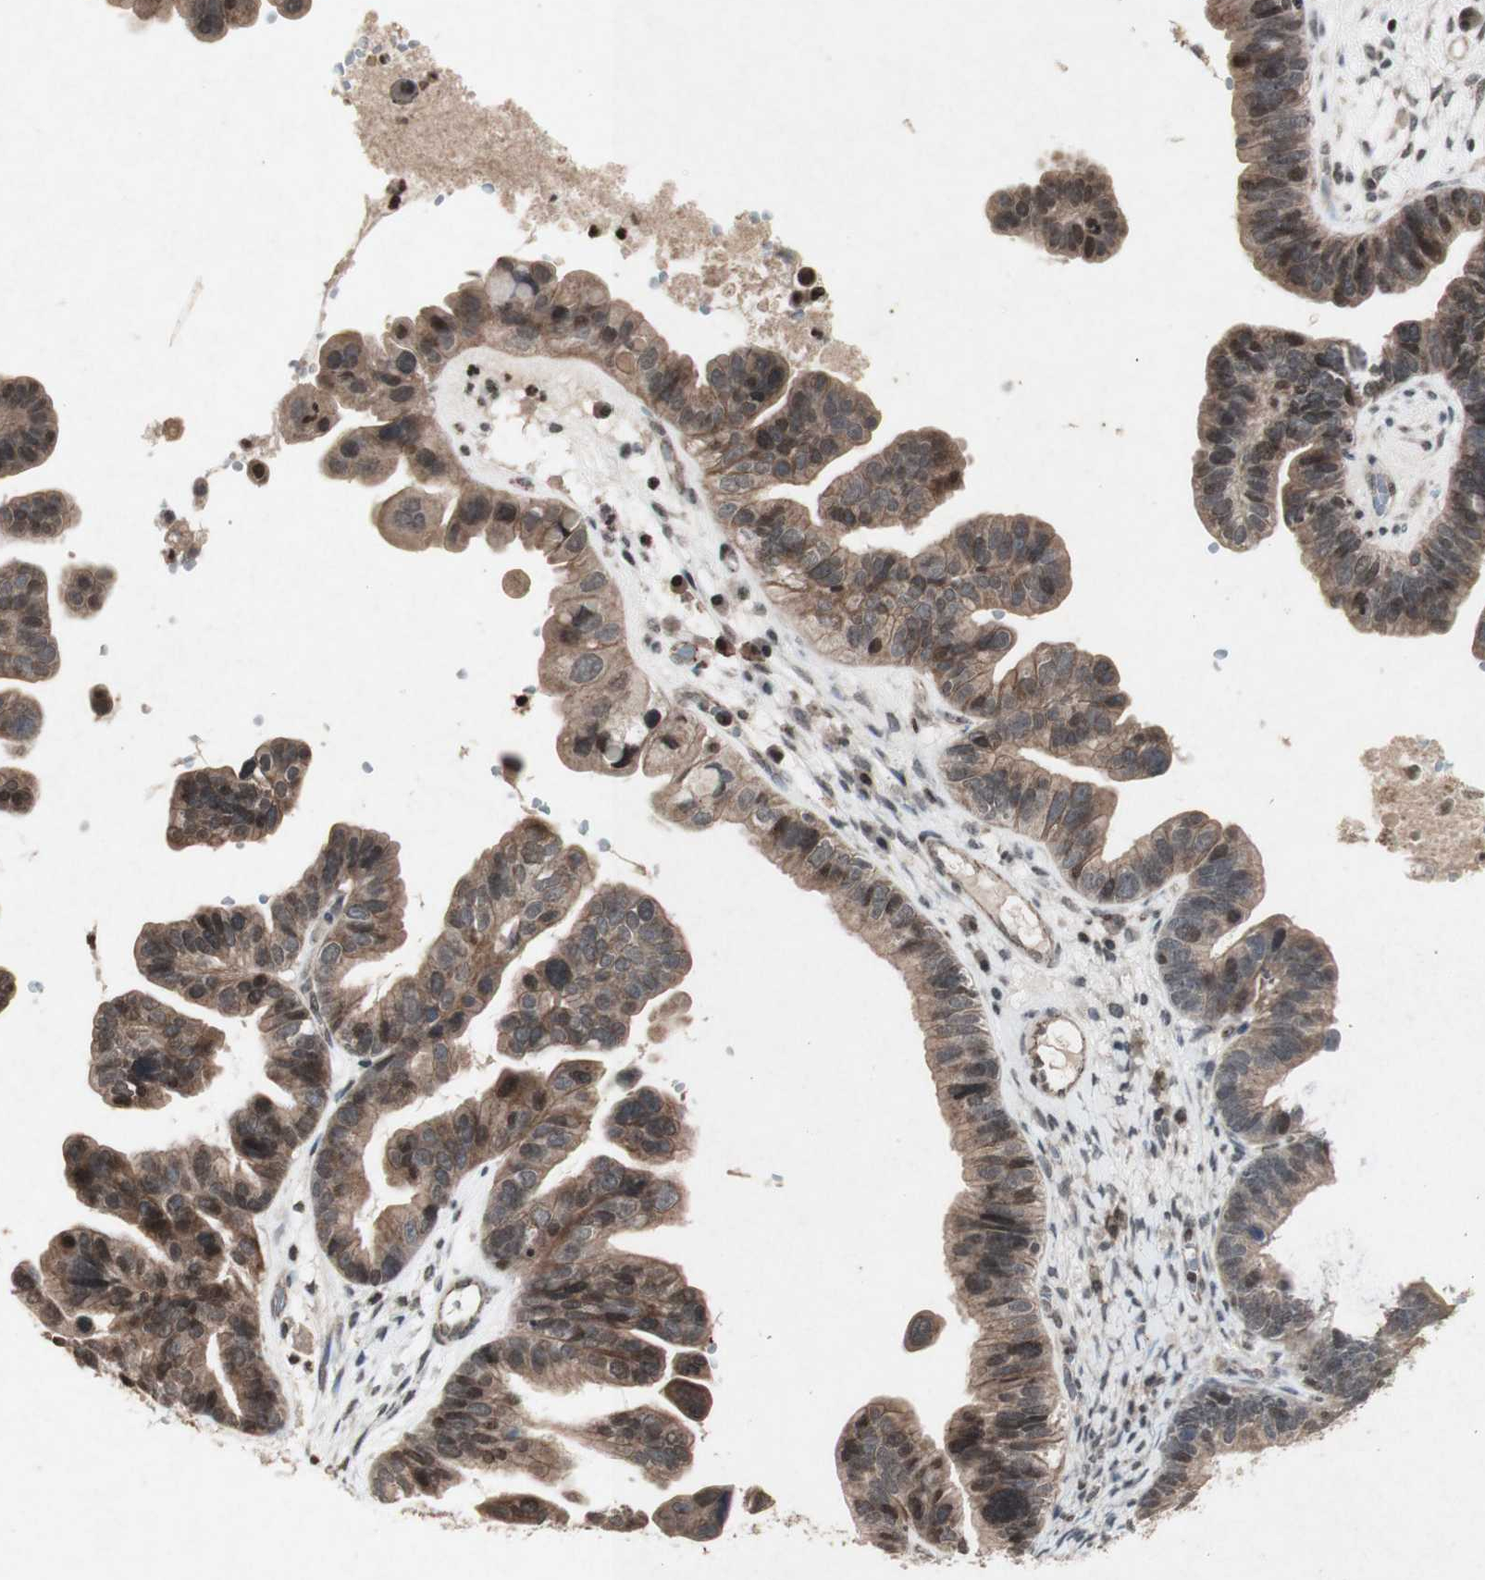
{"staining": {"intensity": "moderate", "quantity": ">75%", "location": "cytoplasmic/membranous,nuclear"}, "tissue": "ovarian cancer", "cell_type": "Tumor cells", "image_type": "cancer", "snomed": [{"axis": "morphology", "description": "Cystadenocarcinoma, serous, NOS"}, {"axis": "topography", "description": "Ovary"}], "caption": "Protein positivity by immunohistochemistry exhibits moderate cytoplasmic/membranous and nuclear positivity in approximately >75% of tumor cells in serous cystadenocarcinoma (ovarian).", "gene": "PLXNA1", "patient": {"sex": "female", "age": 56}}